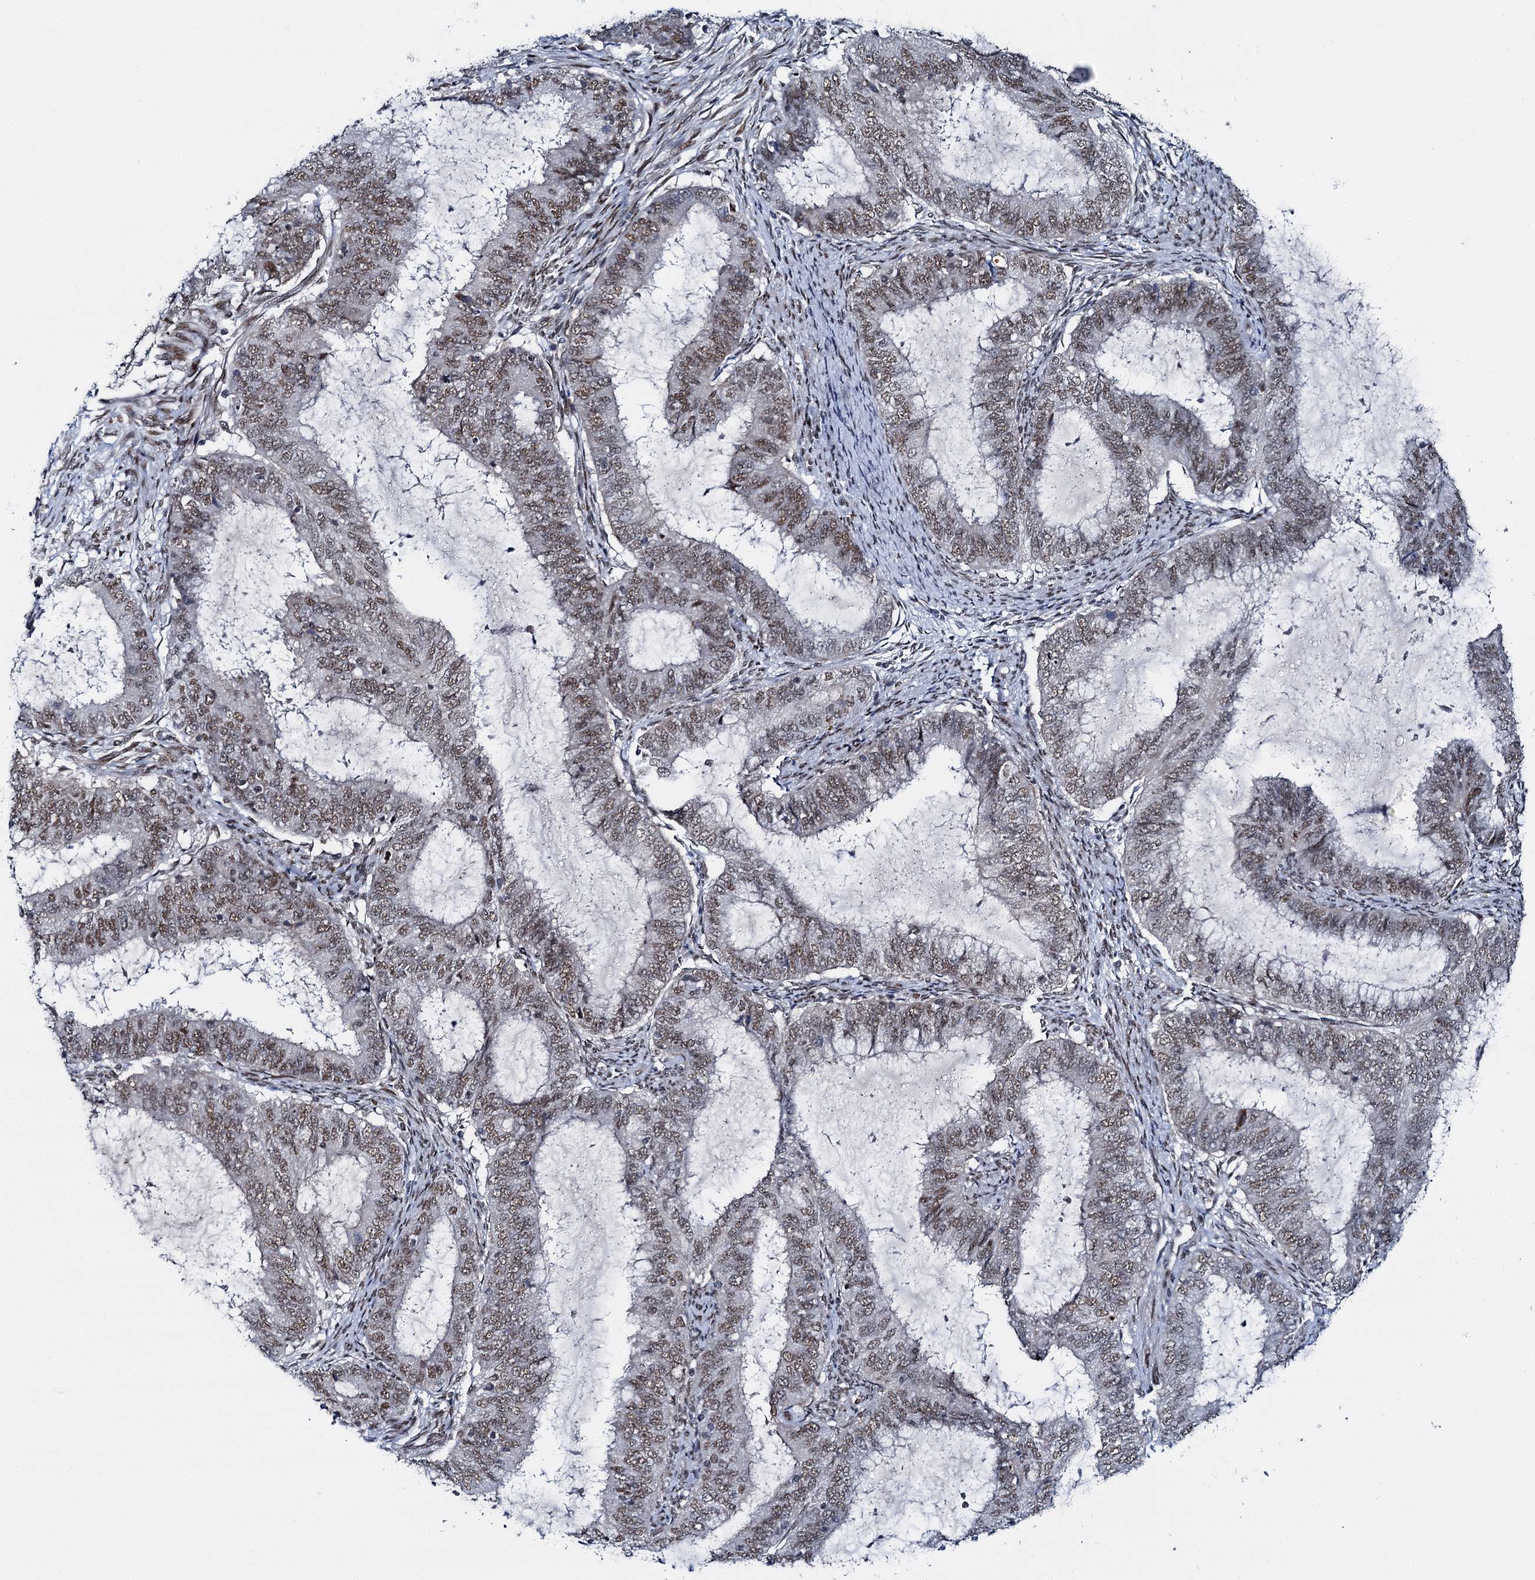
{"staining": {"intensity": "moderate", "quantity": ">75%", "location": "nuclear"}, "tissue": "endometrial cancer", "cell_type": "Tumor cells", "image_type": "cancer", "snomed": [{"axis": "morphology", "description": "Adenocarcinoma, NOS"}, {"axis": "topography", "description": "Endometrium"}], "caption": "This micrograph reveals IHC staining of human endometrial cancer, with medium moderate nuclear positivity in about >75% of tumor cells.", "gene": "RUFY2", "patient": {"sex": "female", "age": 51}}